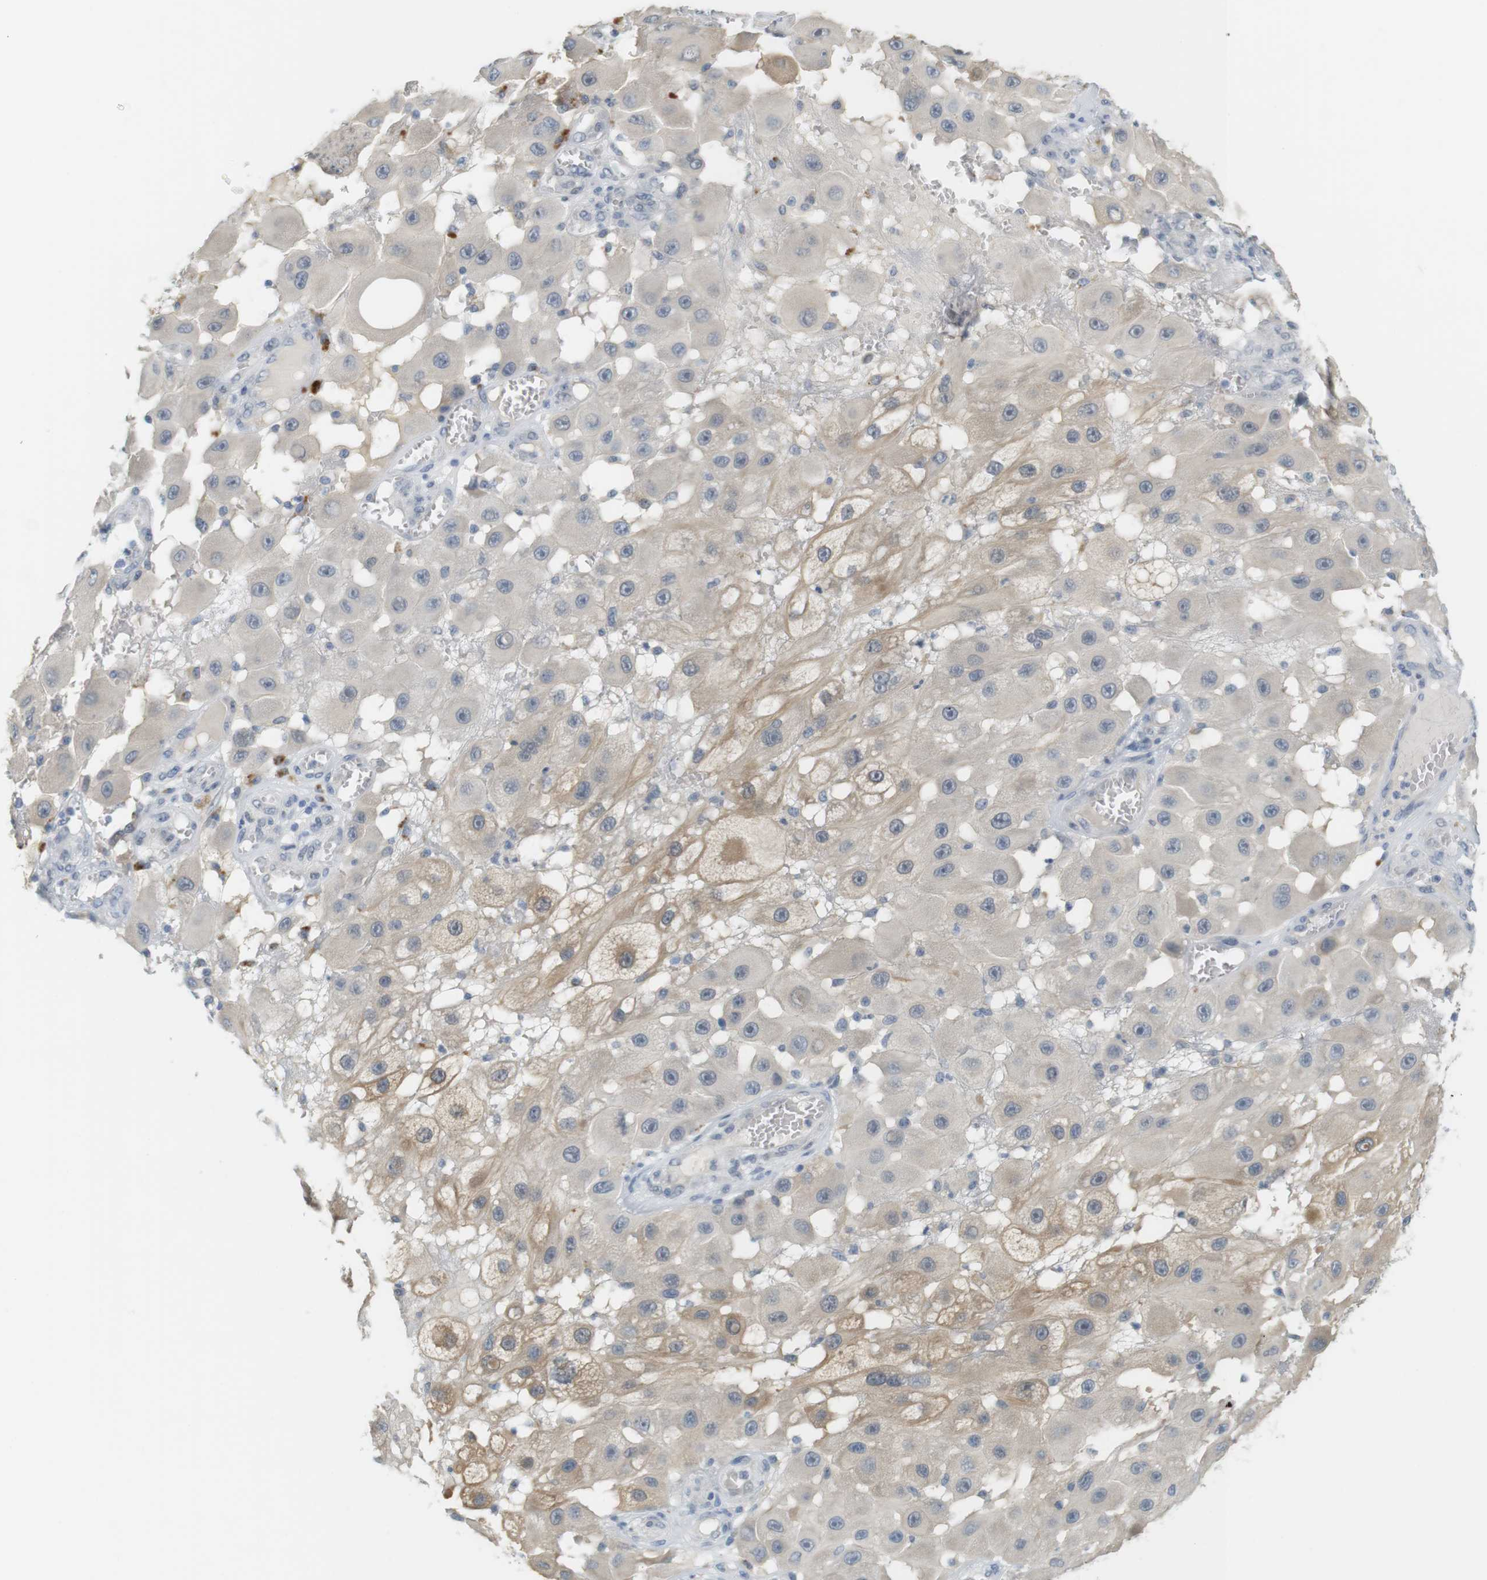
{"staining": {"intensity": "weak", "quantity": "<25%", "location": "cytoplasmic/membranous"}, "tissue": "melanoma", "cell_type": "Tumor cells", "image_type": "cancer", "snomed": [{"axis": "morphology", "description": "Malignant melanoma, NOS"}, {"axis": "topography", "description": "Skin"}], "caption": "The image demonstrates no significant staining in tumor cells of melanoma.", "gene": "CREB3L2", "patient": {"sex": "female", "age": 81}}